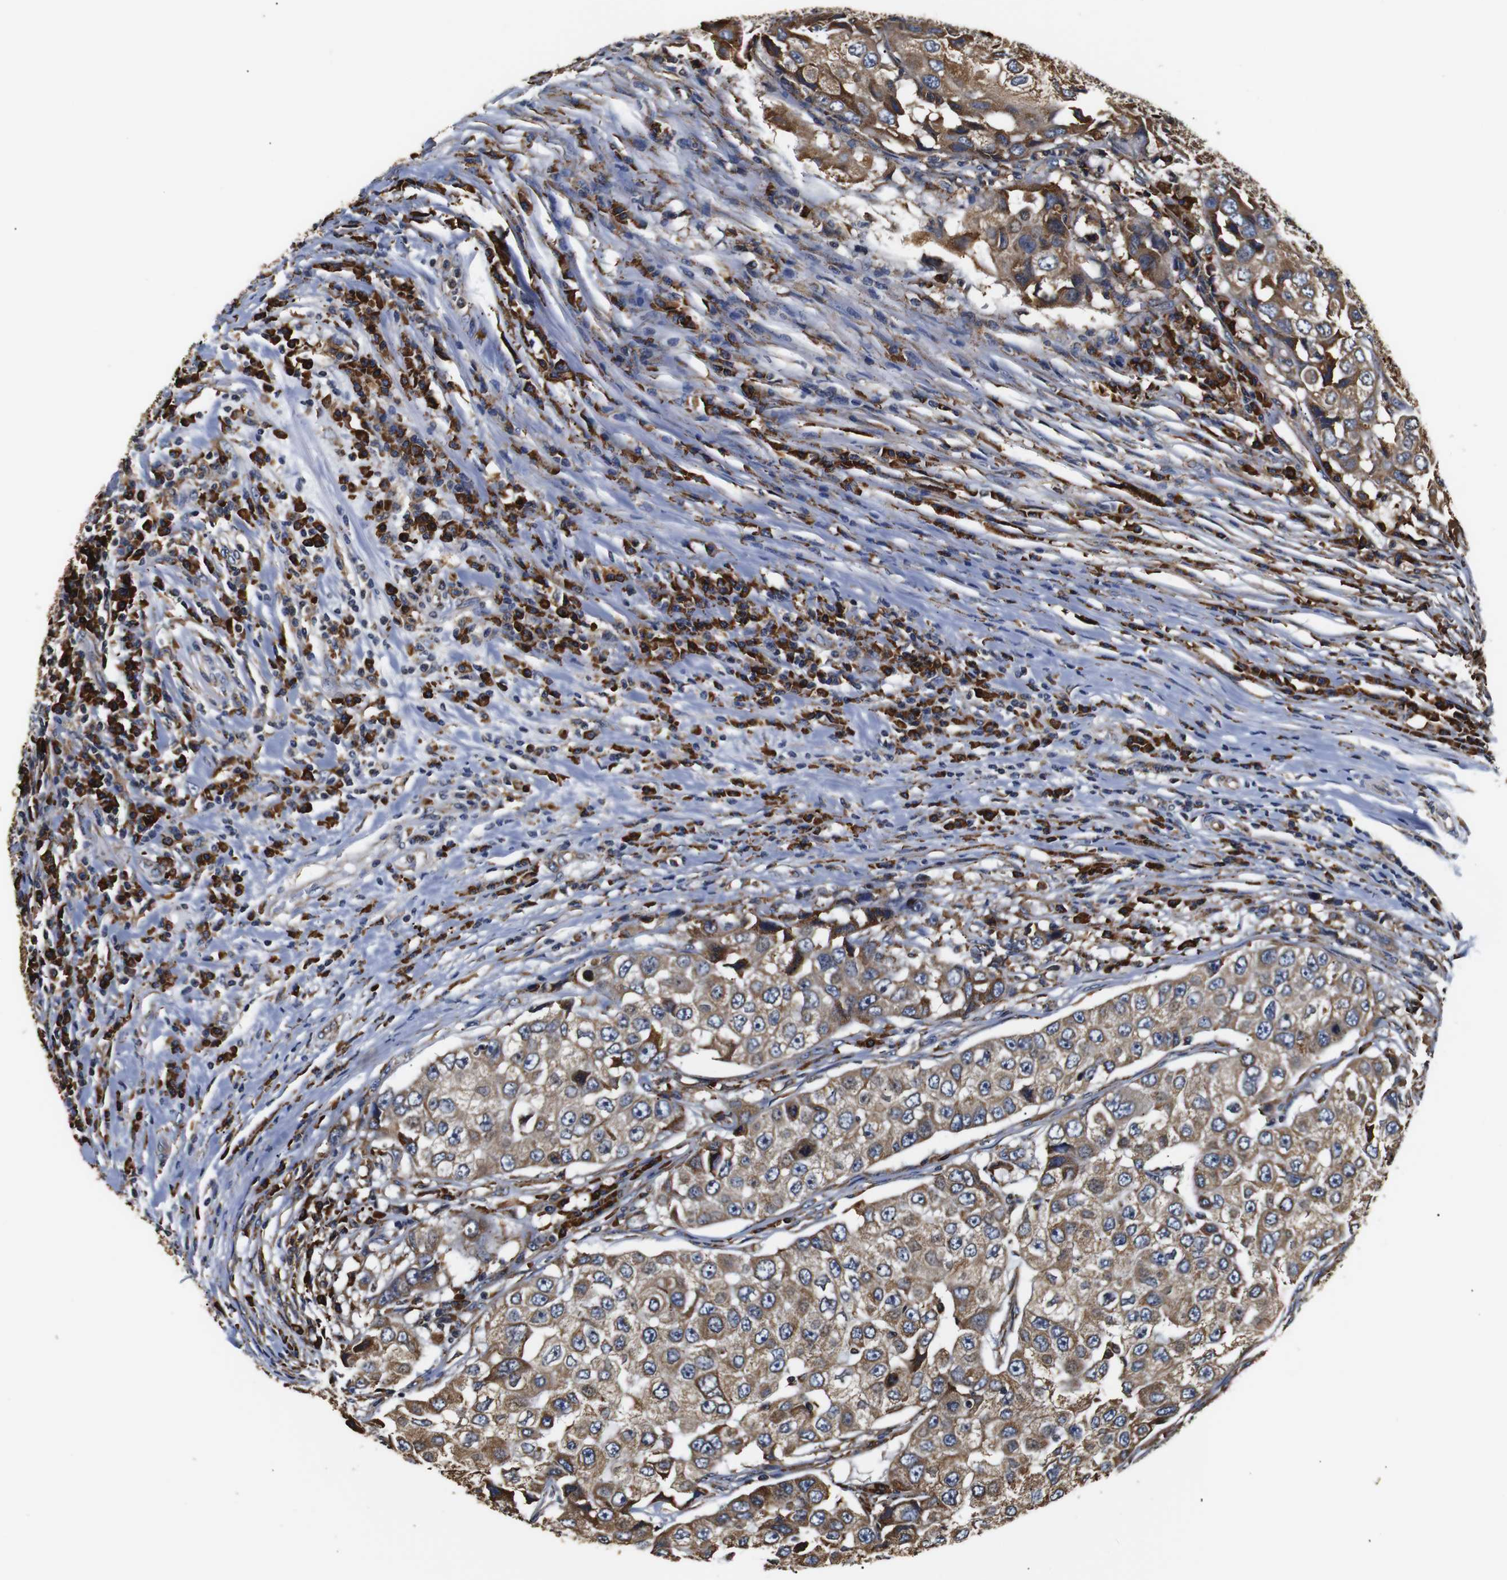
{"staining": {"intensity": "moderate", "quantity": ">75%", "location": "cytoplasmic/membranous"}, "tissue": "breast cancer", "cell_type": "Tumor cells", "image_type": "cancer", "snomed": [{"axis": "morphology", "description": "Duct carcinoma"}, {"axis": "topography", "description": "Breast"}], "caption": "This image demonstrates immunohistochemistry (IHC) staining of breast cancer, with medium moderate cytoplasmic/membranous expression in about >75% of tumor cells.", "gene": "HHIP", "patient": {"sex": "female", "age": 27}}